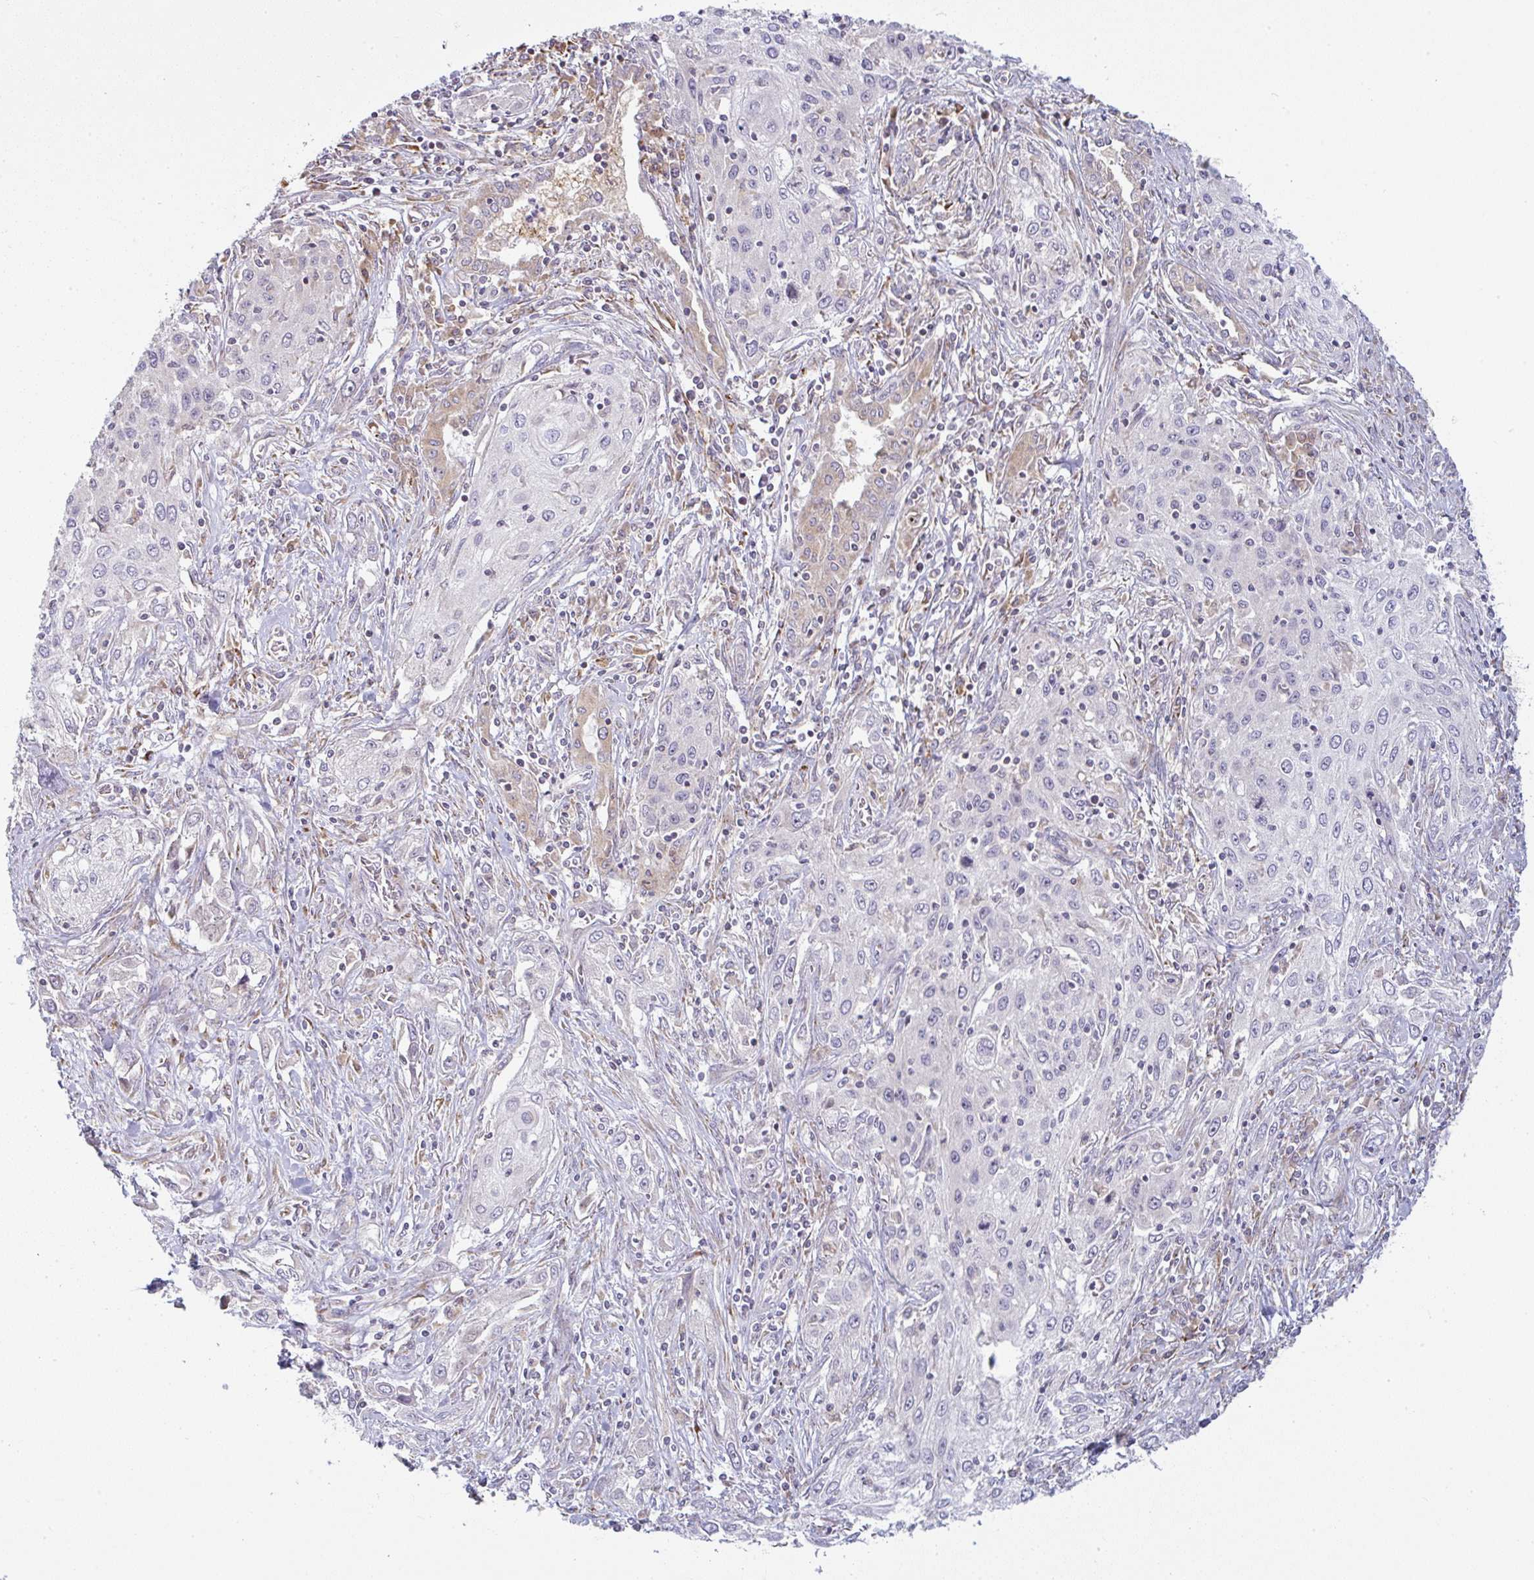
{"staining": {"intensity": "negative", "quantity": "none", "location": "none"}, "tissue": "lung cancer", "cell_type": "Tumor cells", "image_type": "cancer", "snomed": [{"axis": "morphology", "description": "Squamous cell carcinoma, NOS"}, {"axis": "topography", "description": "Lung"}], "caption": "The image shows no significant staining in tumor cells of lung cancer.", "gene": "MOB1A", "patient": {"sex": "female", "age": 69}}